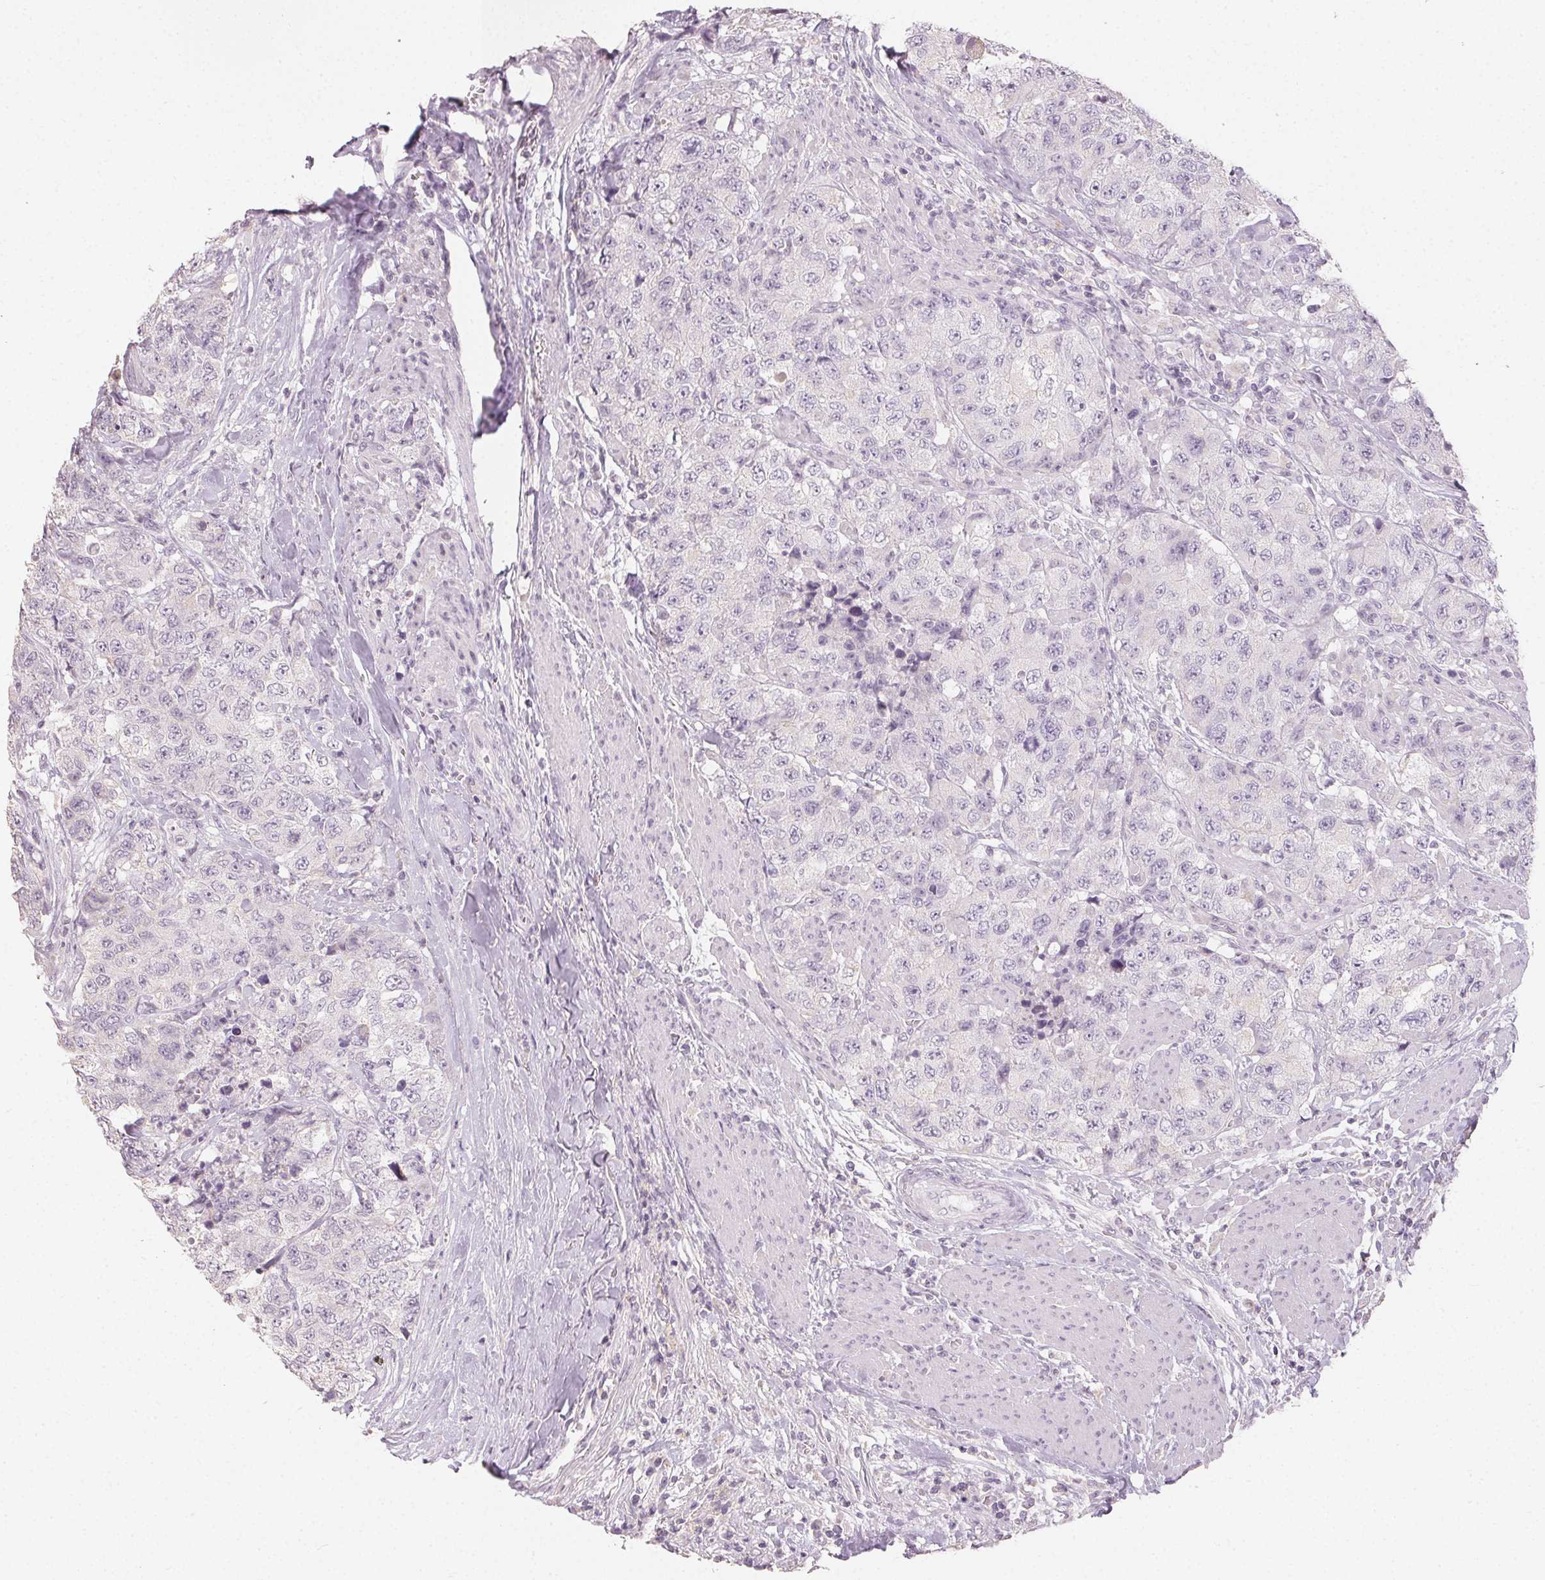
{"staining": {"intensity": "negative", "quantity": "none", "location": "none"}, "tissue": "urothelial cancer", "cell_type": "Tumor cells", "image_type": "cancer", "snomed": [{"axis": "morphology", "description": "Urothelial carcinoma, High grade"}, {"axis": "topography", "description": "Urinary bladder"}], "caption": "Tumor cells show no significant protein expression in urothelial cancer.", "gene": "LVRN", "patient": {"sex": "female", "age": 78}}